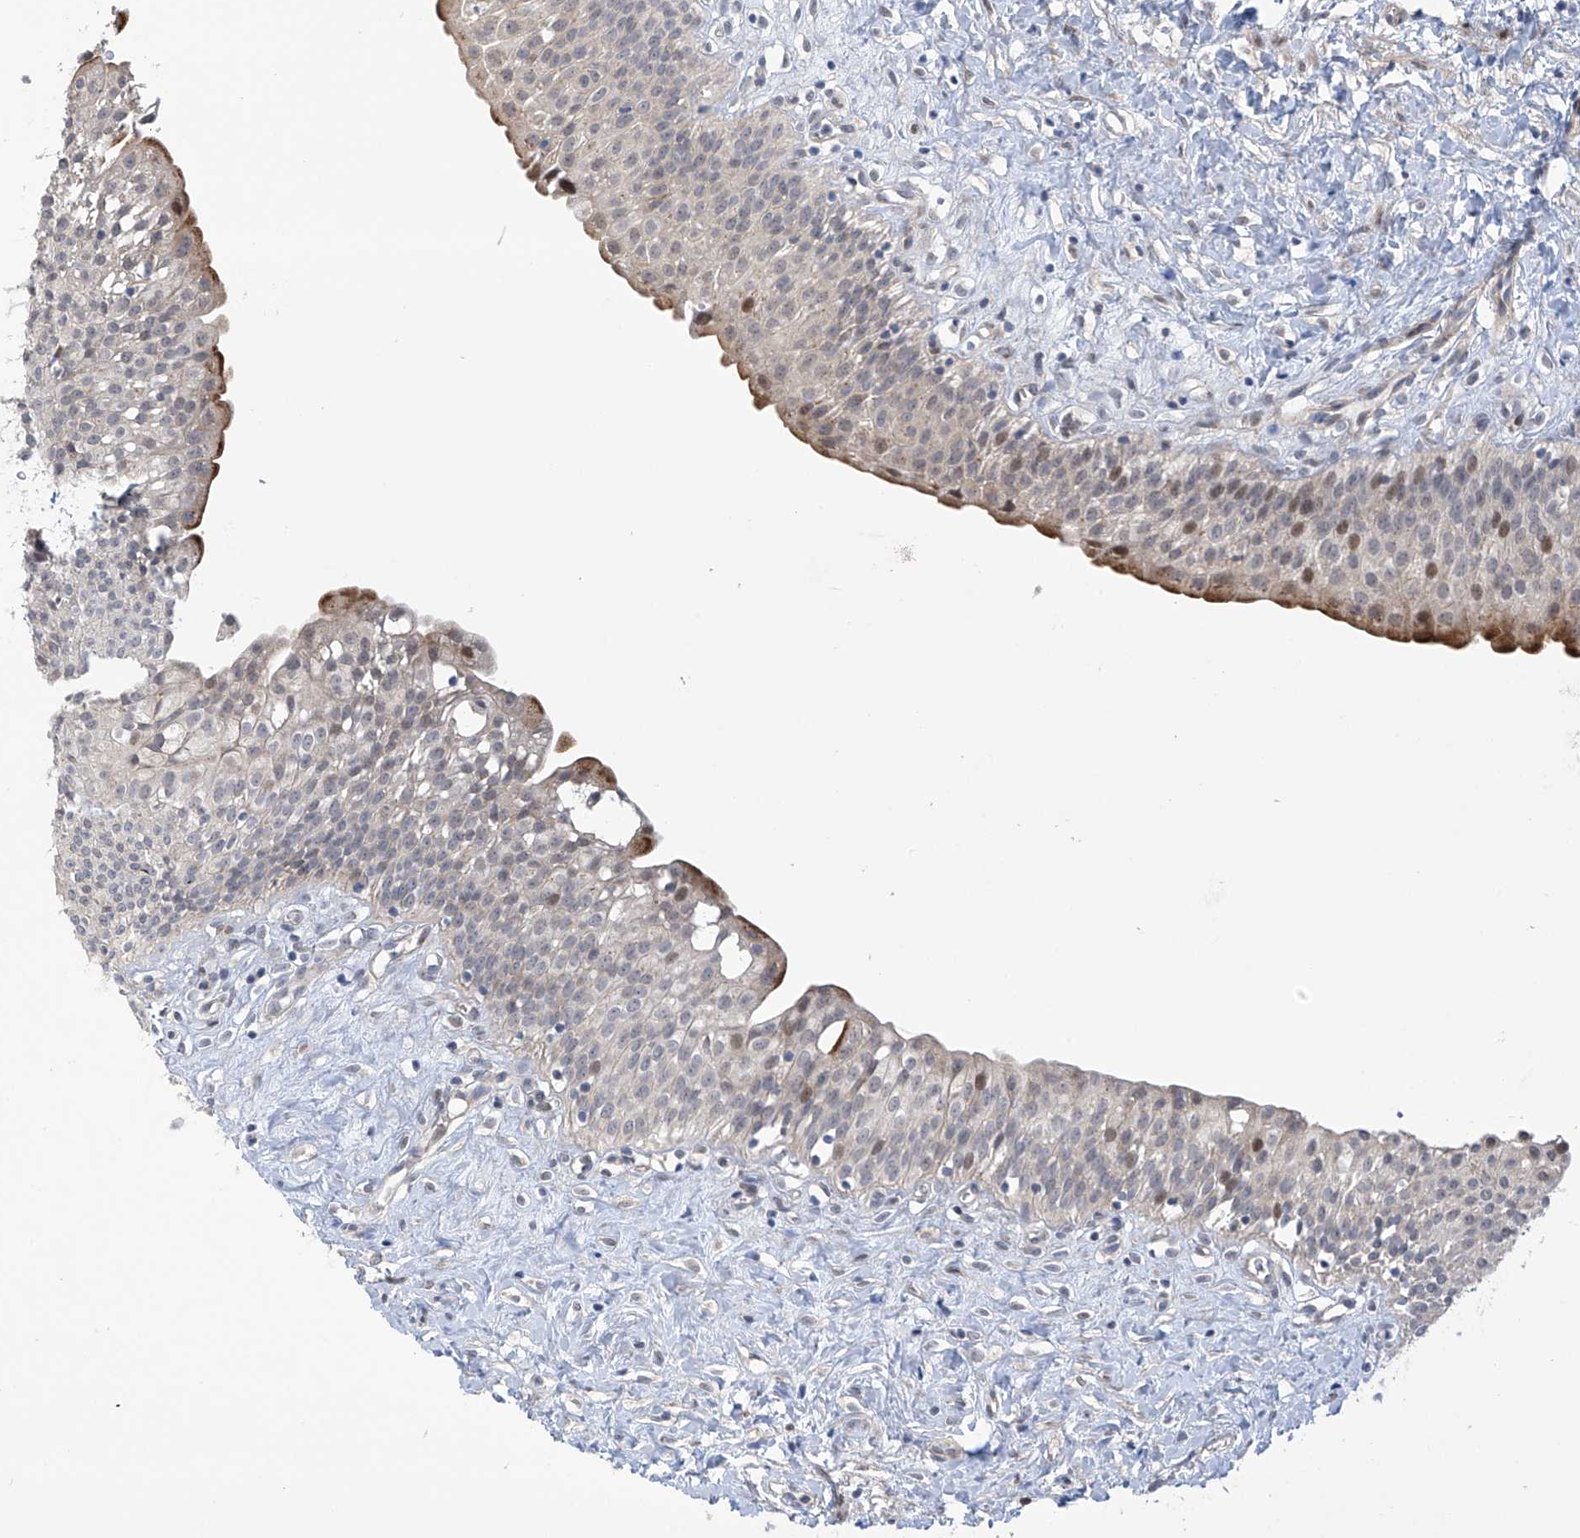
{"staining": {"intensity": "moderate", "quantity": "<25%", "location": "cytoplasmic/membranous,nuclear"}, "tissue": "urinary bladder", "cell_type": "Urothelial cells", "image_type": "normal", "snomed": [{"axis": "morphology", "description": "Normal tissue, NOS"}, {"axis": "topography", "description": "Urinary bladder"}], "caption": "Immunohistochemical staining of unremarkable urinary bladder demonstrates moderate cytoplasmic/membranous,nuclear protein staining in about <25% of urothelial cells. The protein of interest is stained brown, and the nuclei are stained in blue (DAB IHC with brightfield microscopy, high magnification).", "gene": "ZNF641", "patient": {"sex": "male", "age": 51}}